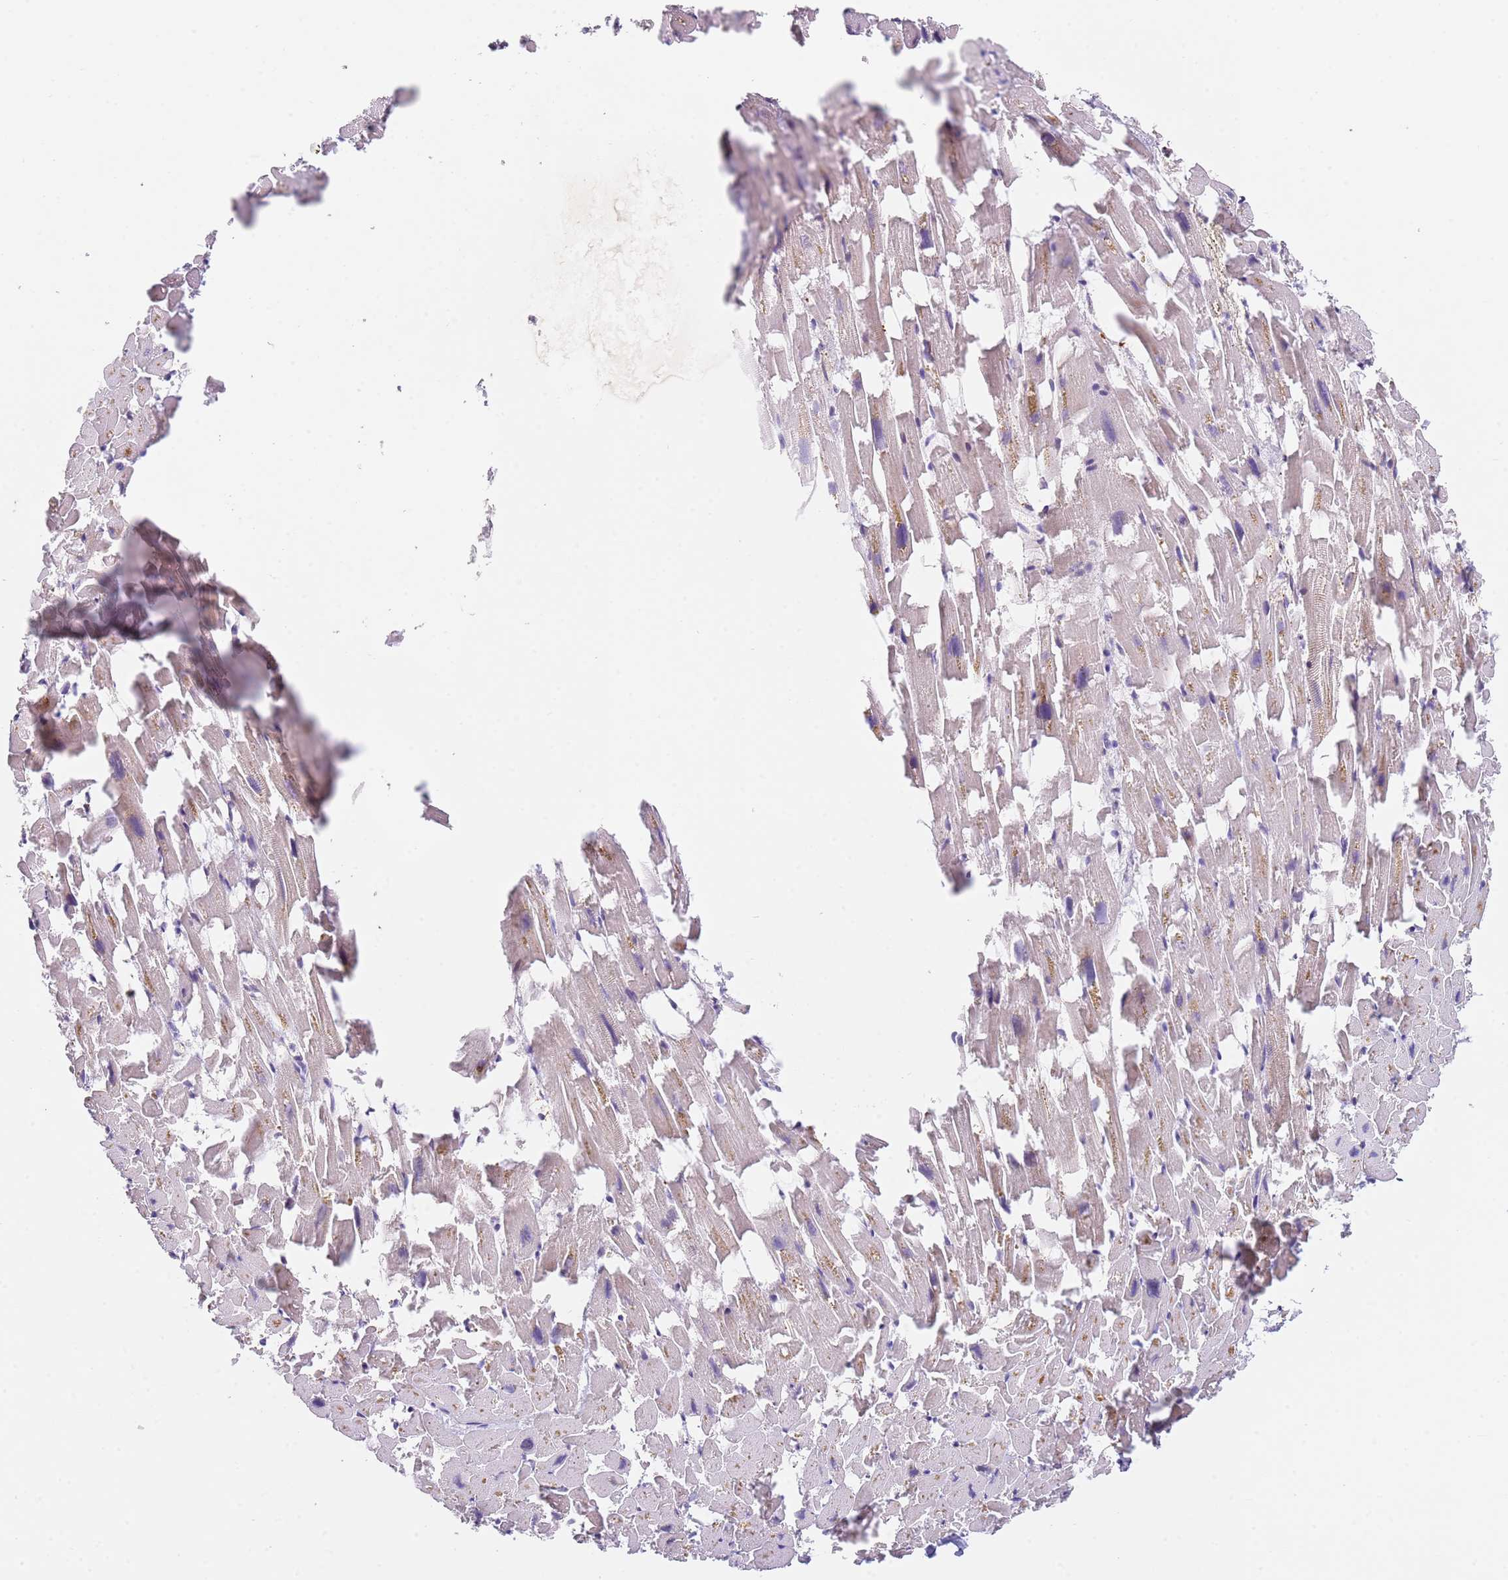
{"staining": {"intensity": "weak", "quantity": "<25%", "location": "cytoplasmic/membranous"}, "tissue": "heart muscle", "cell_type": "Cardiomyocytes", "image_type": "normal", "snomed": [{"axis": "morphology", "description": "Normal tissue, NOS"}, {"axis": "topography", "description": "Heart"}], "caption": "Immunohistochemistry of normal heart muscle reveals no expression in cardiomyocytes.", "gene": "LGALSL", "patient": {"sex": "female", "age": 64}}